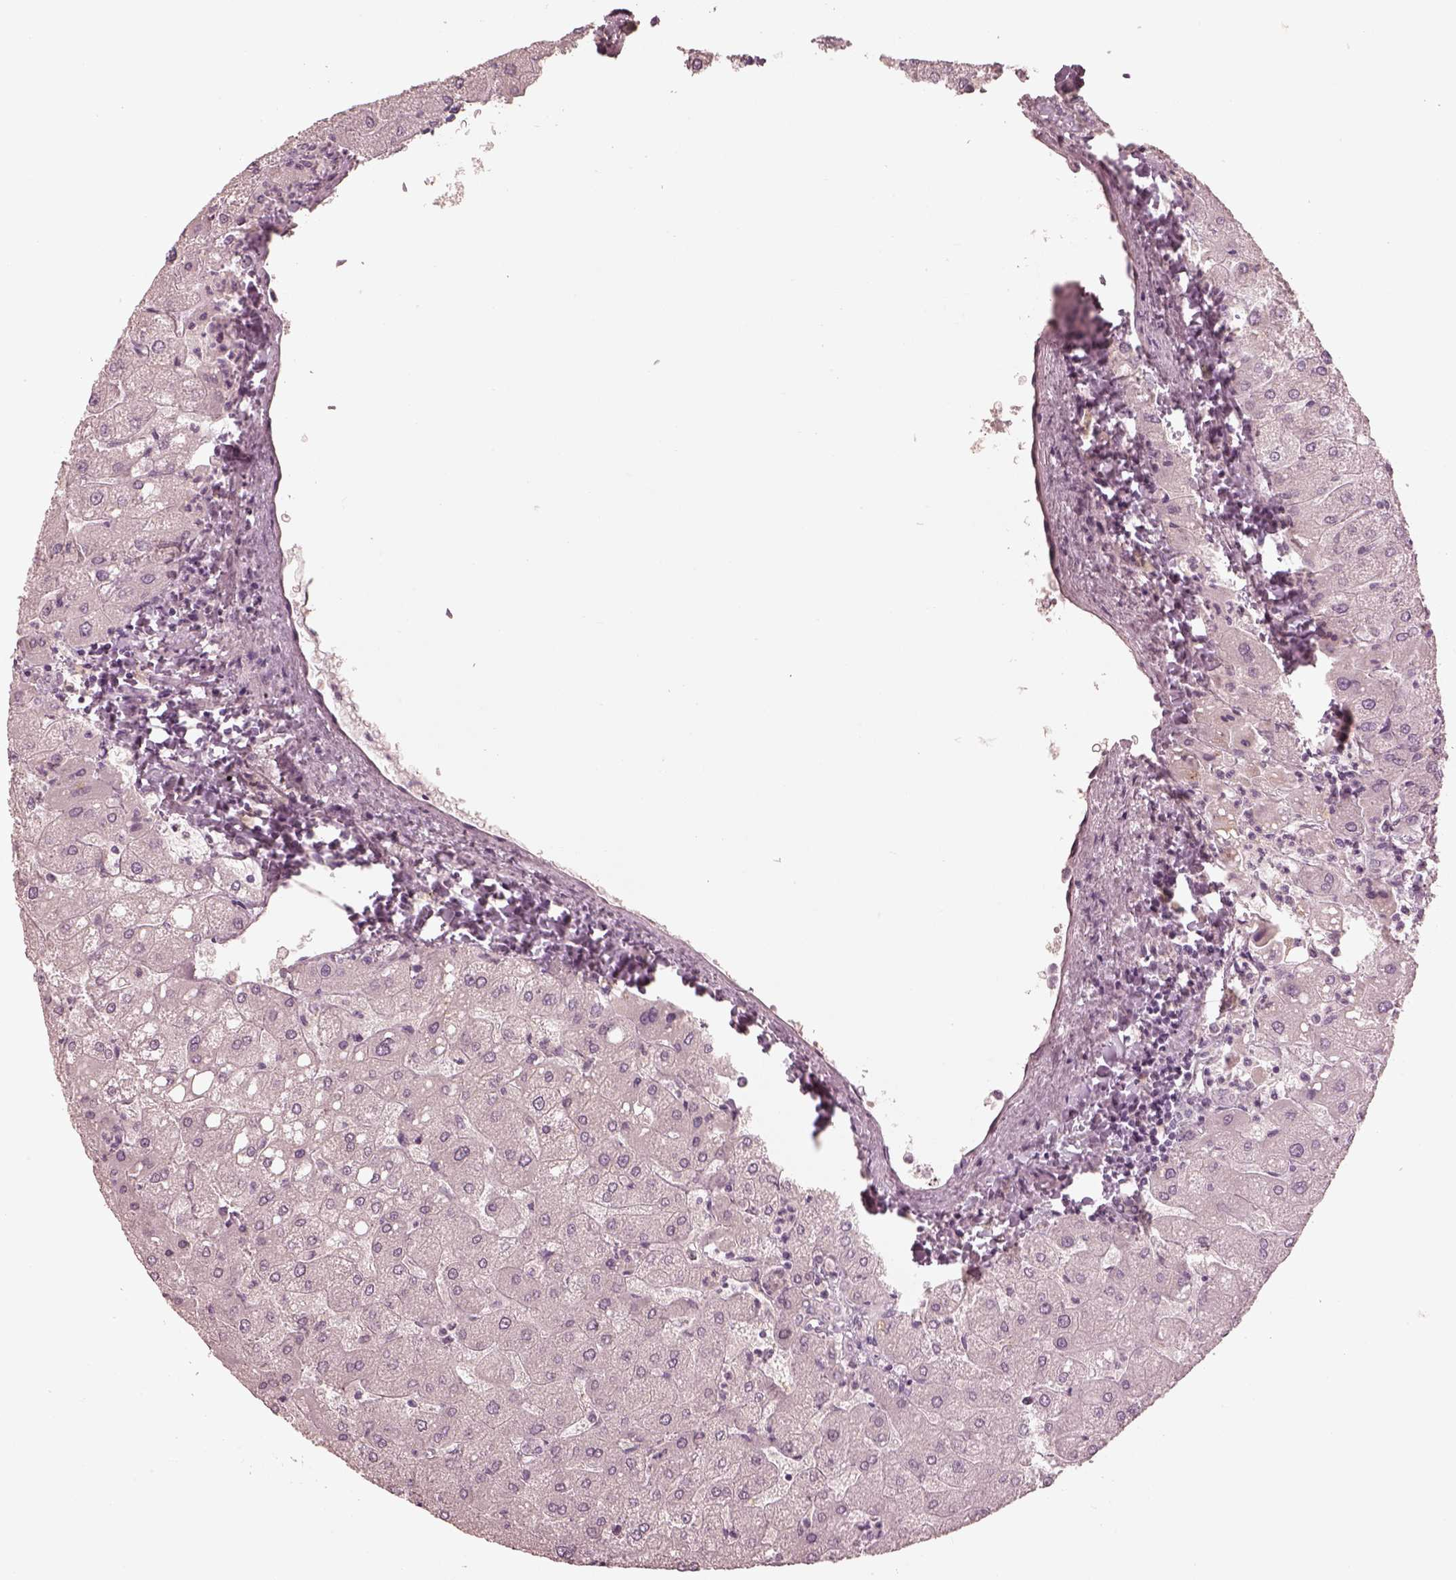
{"staining": {"intensity": "negative", "quantity": "none", "location": "none"}, "tissue": "liver", "cell_type": "Cholangiocytes", "image_type": "normal", "snomed": [{"axis": "morphology", "description": "Normal tissue, NOS"}, {"axis": "topography", "description": "Liver"}], "caption": "Immunohistochemistry of unremarkable liver demonstrates no positivity in cholangiocytes. (DAB IHC visualized using brightfield microscopy, high magnification).", "gene": "SPATA6L", "patient": {"sex": "male", "age": 67}}